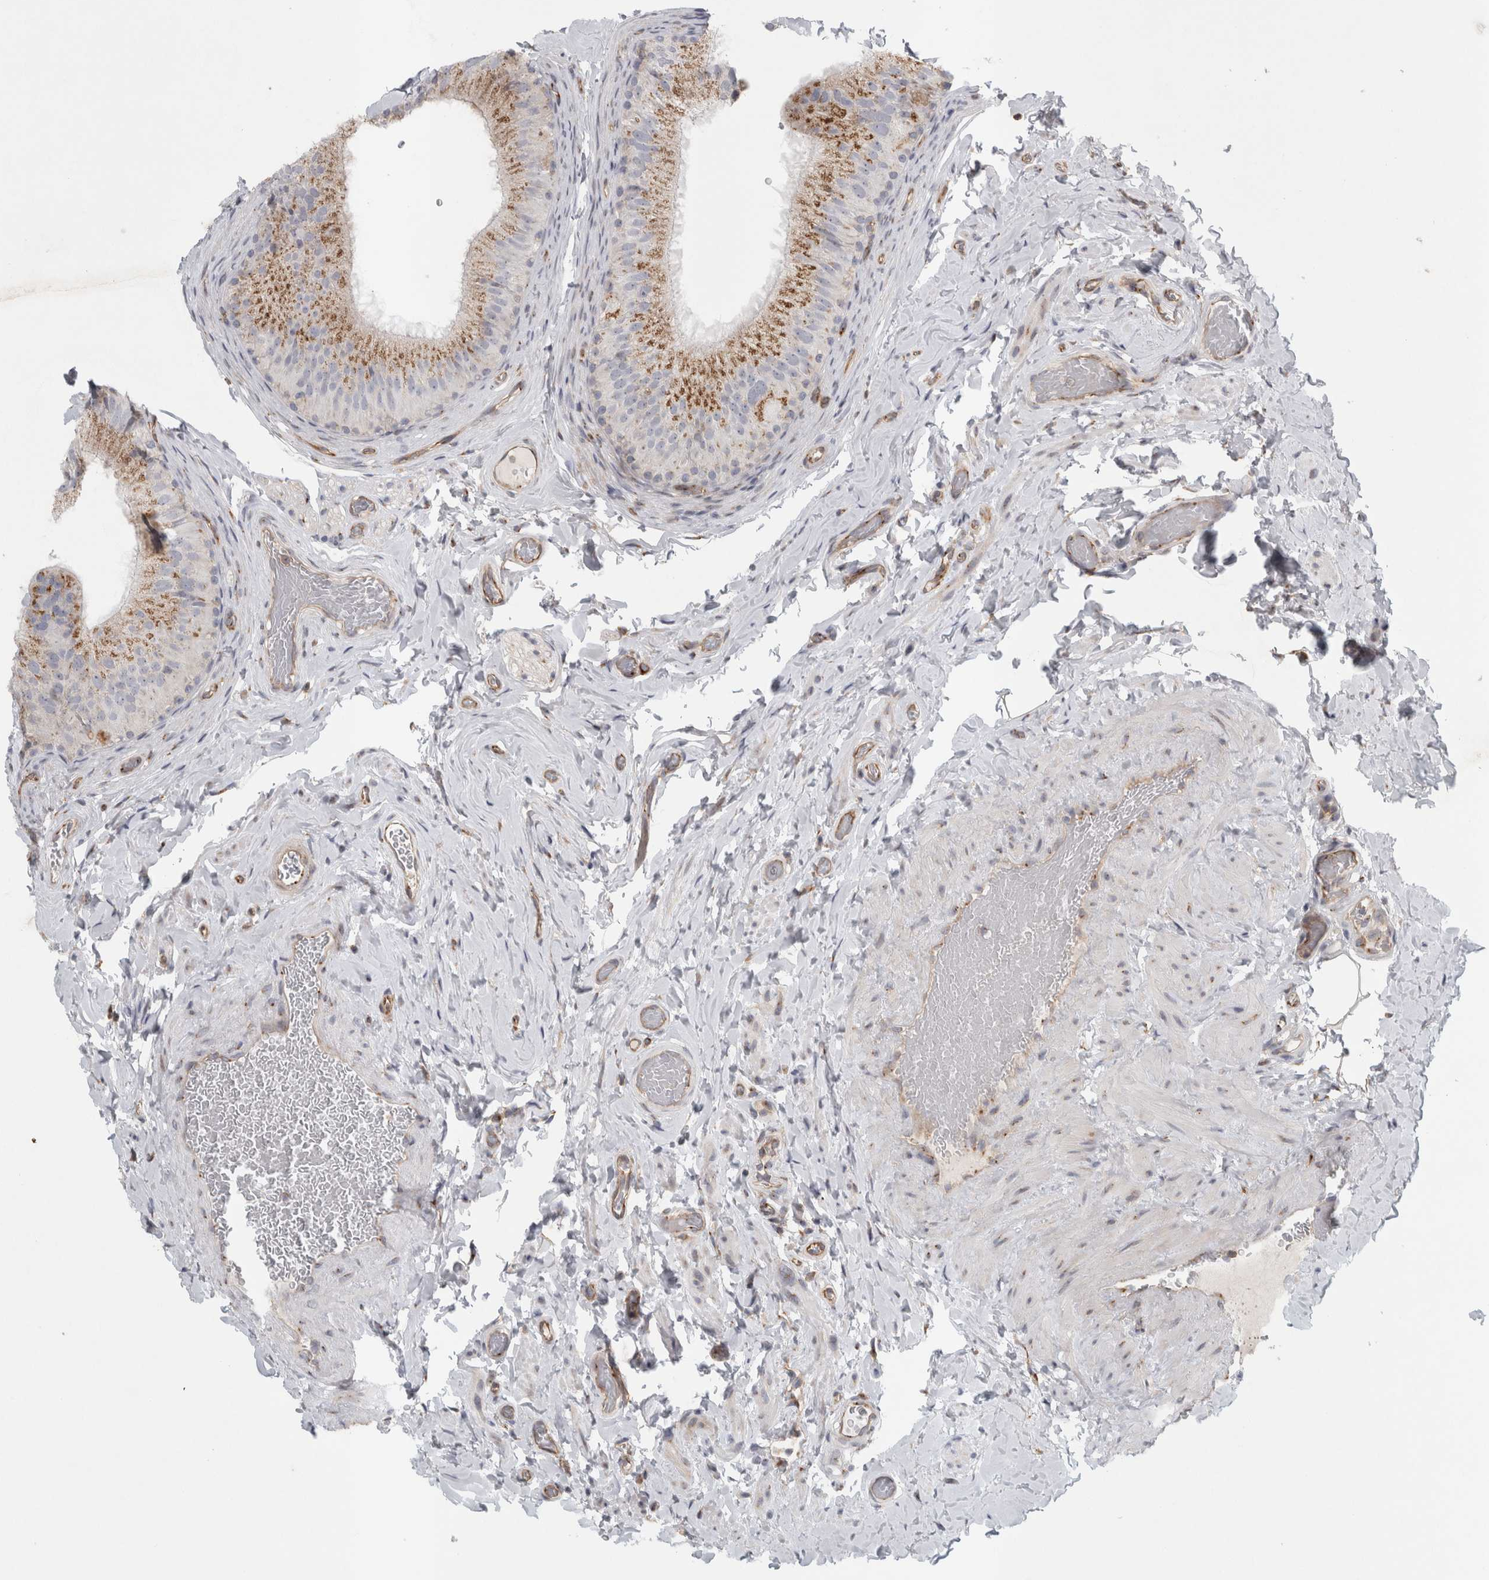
{"staining": {"intensity": "moderate", "quantity": ">75%", "location": "cytoplasmic/membranous"}, "tissue": "epididymis", "cell_type": "Glandular cells", "image_type": "normal", "snomed": [{"axis": "morphology", "description": "Normal tissue, NOS"}, {"axis": "topography", "description": "Vascular tissue"}, {"axis": "topography", "description": "Epididymis"}], "caption": "Normal epididymis was stained to show a protein in brown. There is medium levels of moderate cytoplasmic/membranous staining in approximately >75% of glandular cells. Immunohistochemistry stains the protein in brown and the nuclei are stained blue.", "gene": "PEX6", "patient": {"sex": "male", "age": 49}}